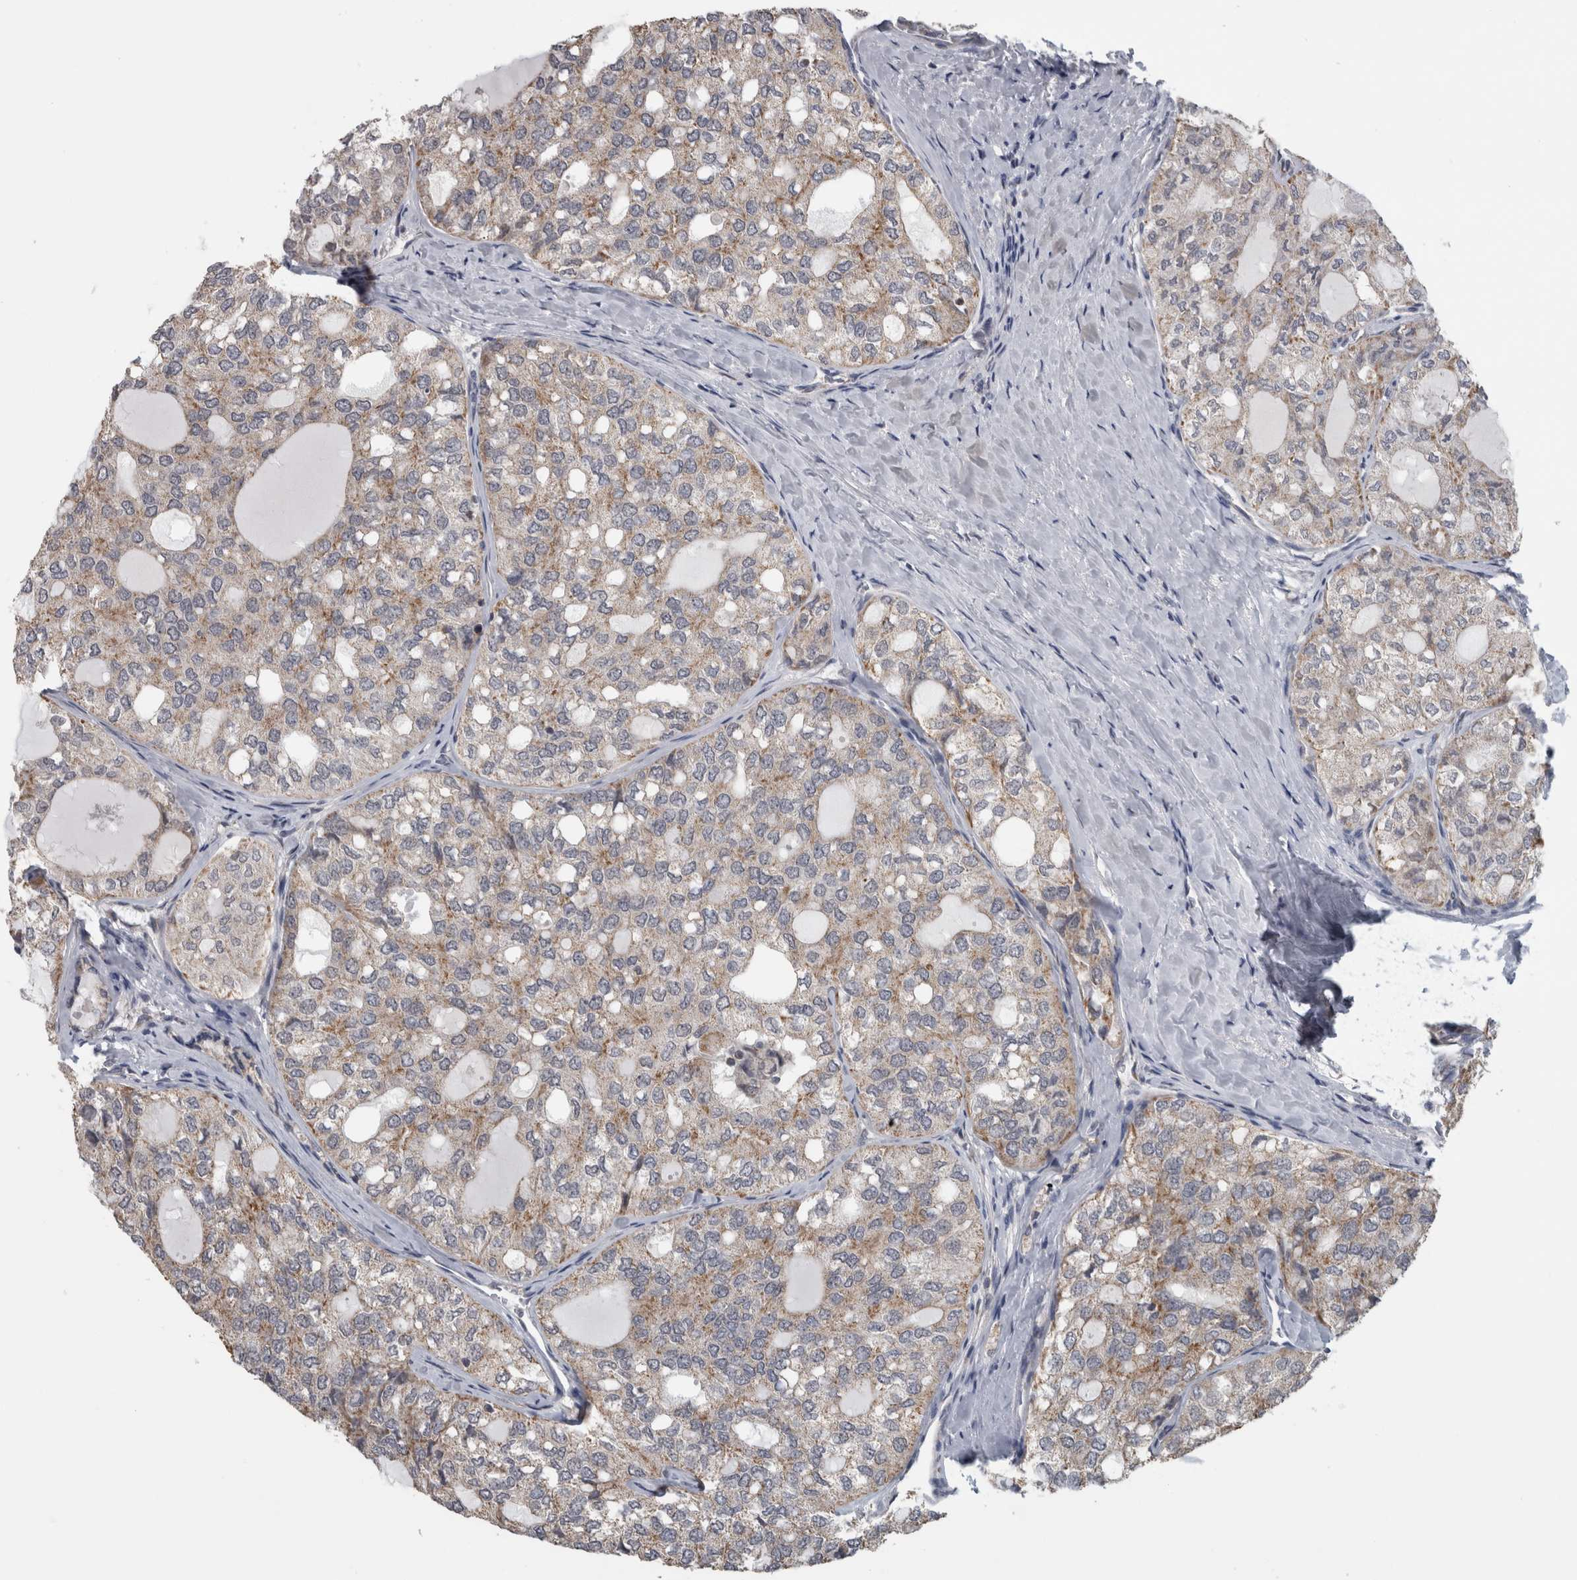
{"staining": {"intensity": "weak", "quantity": ">75%", "location": "cytoplasmic/membranous"}, "tissue": "thyroid cancer", "cell_type": "Tumor cells", "image_type": "cancer", "snomed": [{"axis": "morphology", "description": "Follicular adenoma carcinoma, NOS"}, {"axis": "topography", "description": "Thyroid gland"}], "caption": "Thyroid cancer (follicular adenoma carcinoma) stained with IHC reveals weak cytoplasmic/membranous expression in about >75% of tumor cells.", "gene": "OR2K2", "patient": {"sex": "male", "age": 75}}